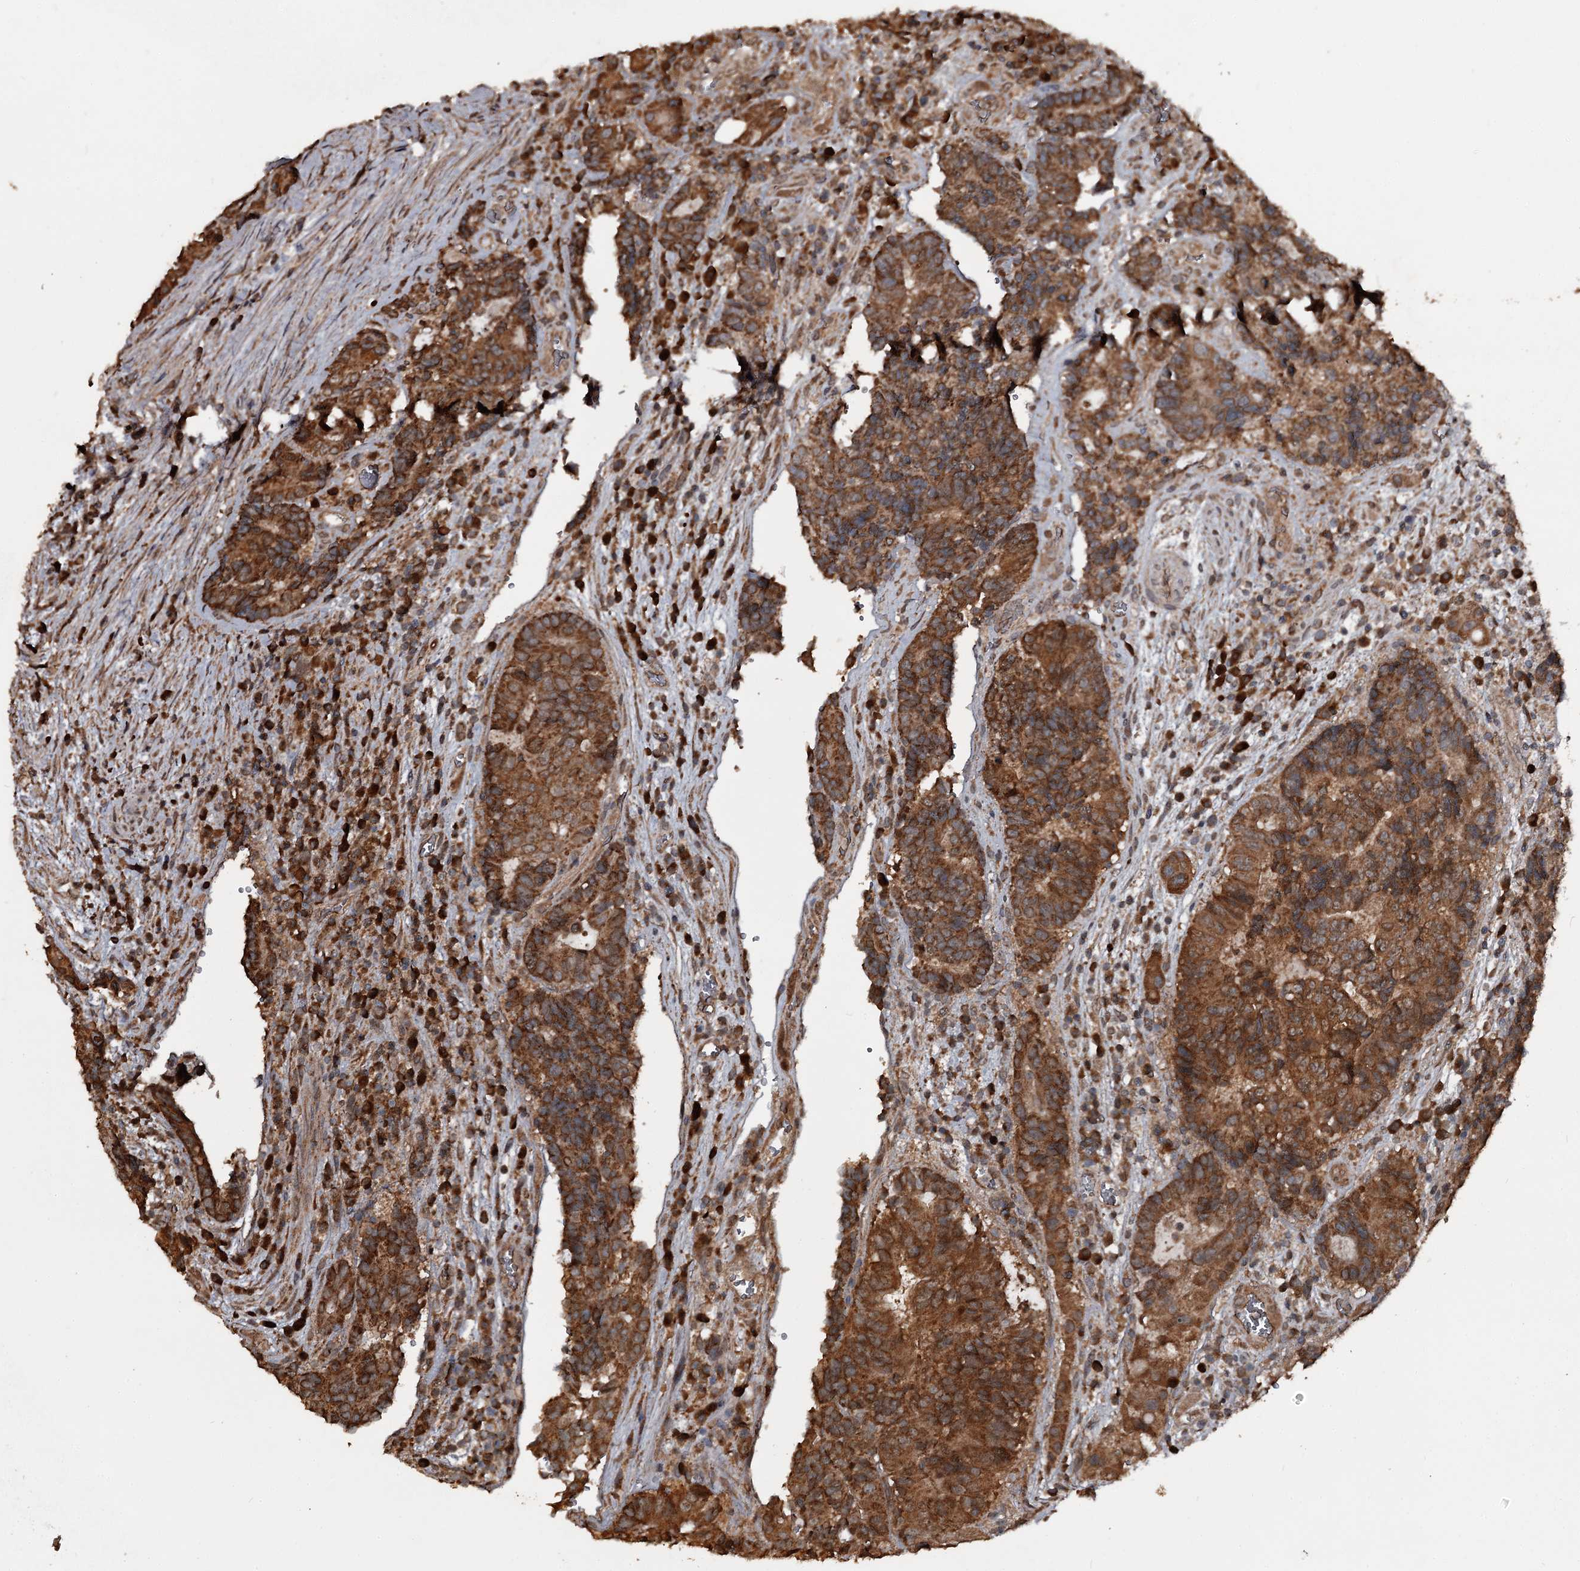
{"staining": {"intensity": "strong", "quantity": ">75%", "location": "cytoplasmic/membranous"}, "tissue": "colorectal cancer", "cell_type": "Tumor cells", "image_type": "cancer", "snomed": [{"axis": "morphology", "description": "Adenocarcinoma, NOS"}, {"axis": "topography", "description": "Rectum"}], "caption": "DAB immunohistochemical staining of adenocarcinoma (colorectal) reveals strong cytoplasmic/membranous protein staining in about >75% of tumor cells. The staining was performed using DAB (3,3'-diaminobenzidine) to visualize the protein expression in brown, while the nuclei were stained in blue with hematoxylin (Magnification: 20x).", "gene": "WIPI1", "patient": {"sex": "male", "age": 69}}